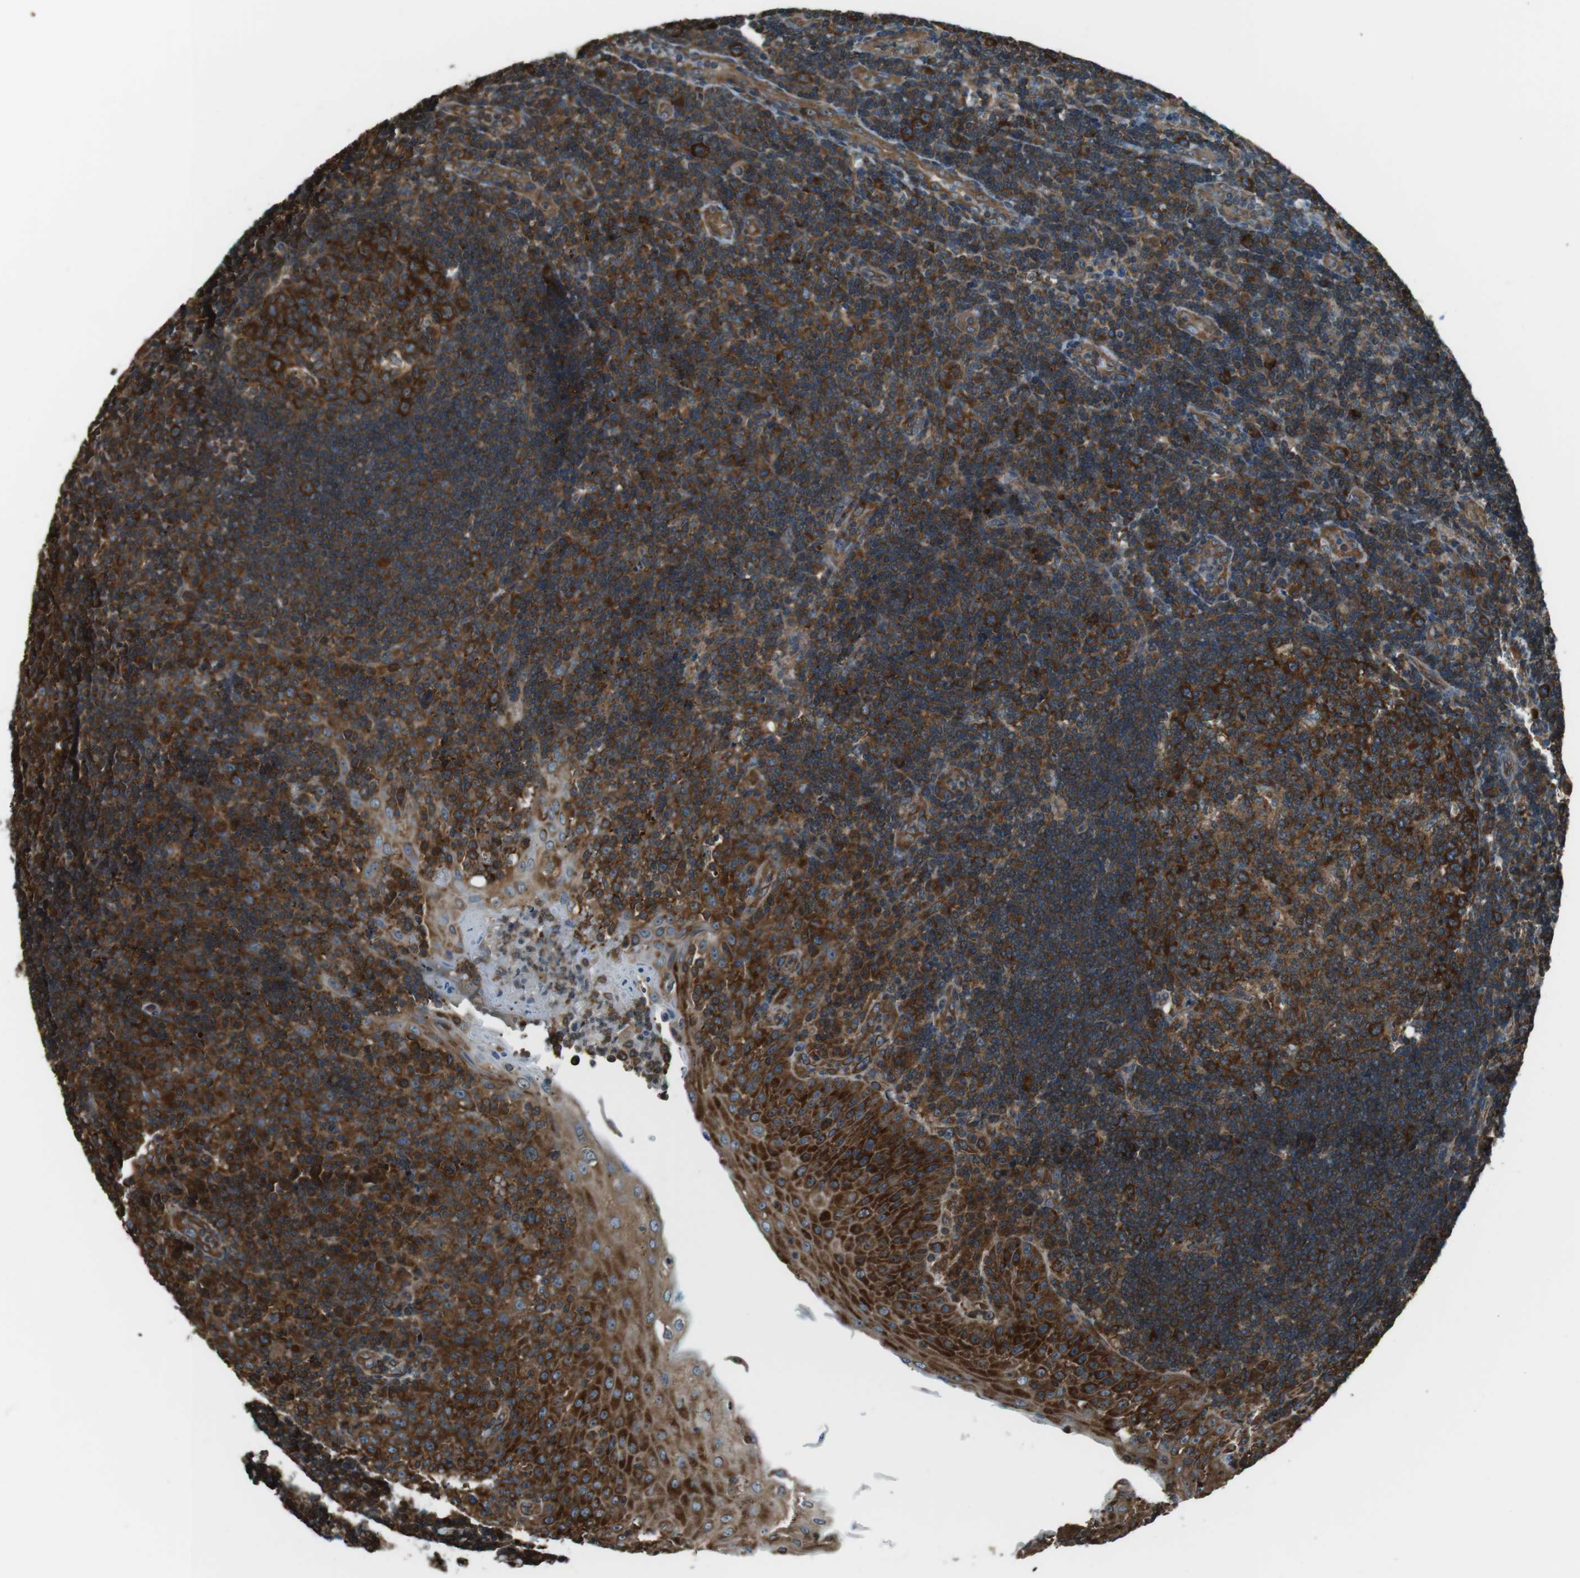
{"staining": {"intensity": "strong", "quantity": ">75%", "location": "cytoplasmic/membranous"}, "tissue": "tonsil", "cell_type": "Germinal center cells", "image_type": "normal", "snomed": [{"axis": "morphology", "description": "Normal tissue, NOS"}, {"axis": "topography", "description": "Tonsil"}], "caption": "Germinal center cells demonstrate high levels of strong cytoplasmic/membranous expression in about >75% of cells in unremarkable human tonsil. Immunohistochemistry stains the protein of interest in brown and the nuclei are stained blue.", "gene": "PA2G4", "patient": {"sex": "female", "age": 40}}